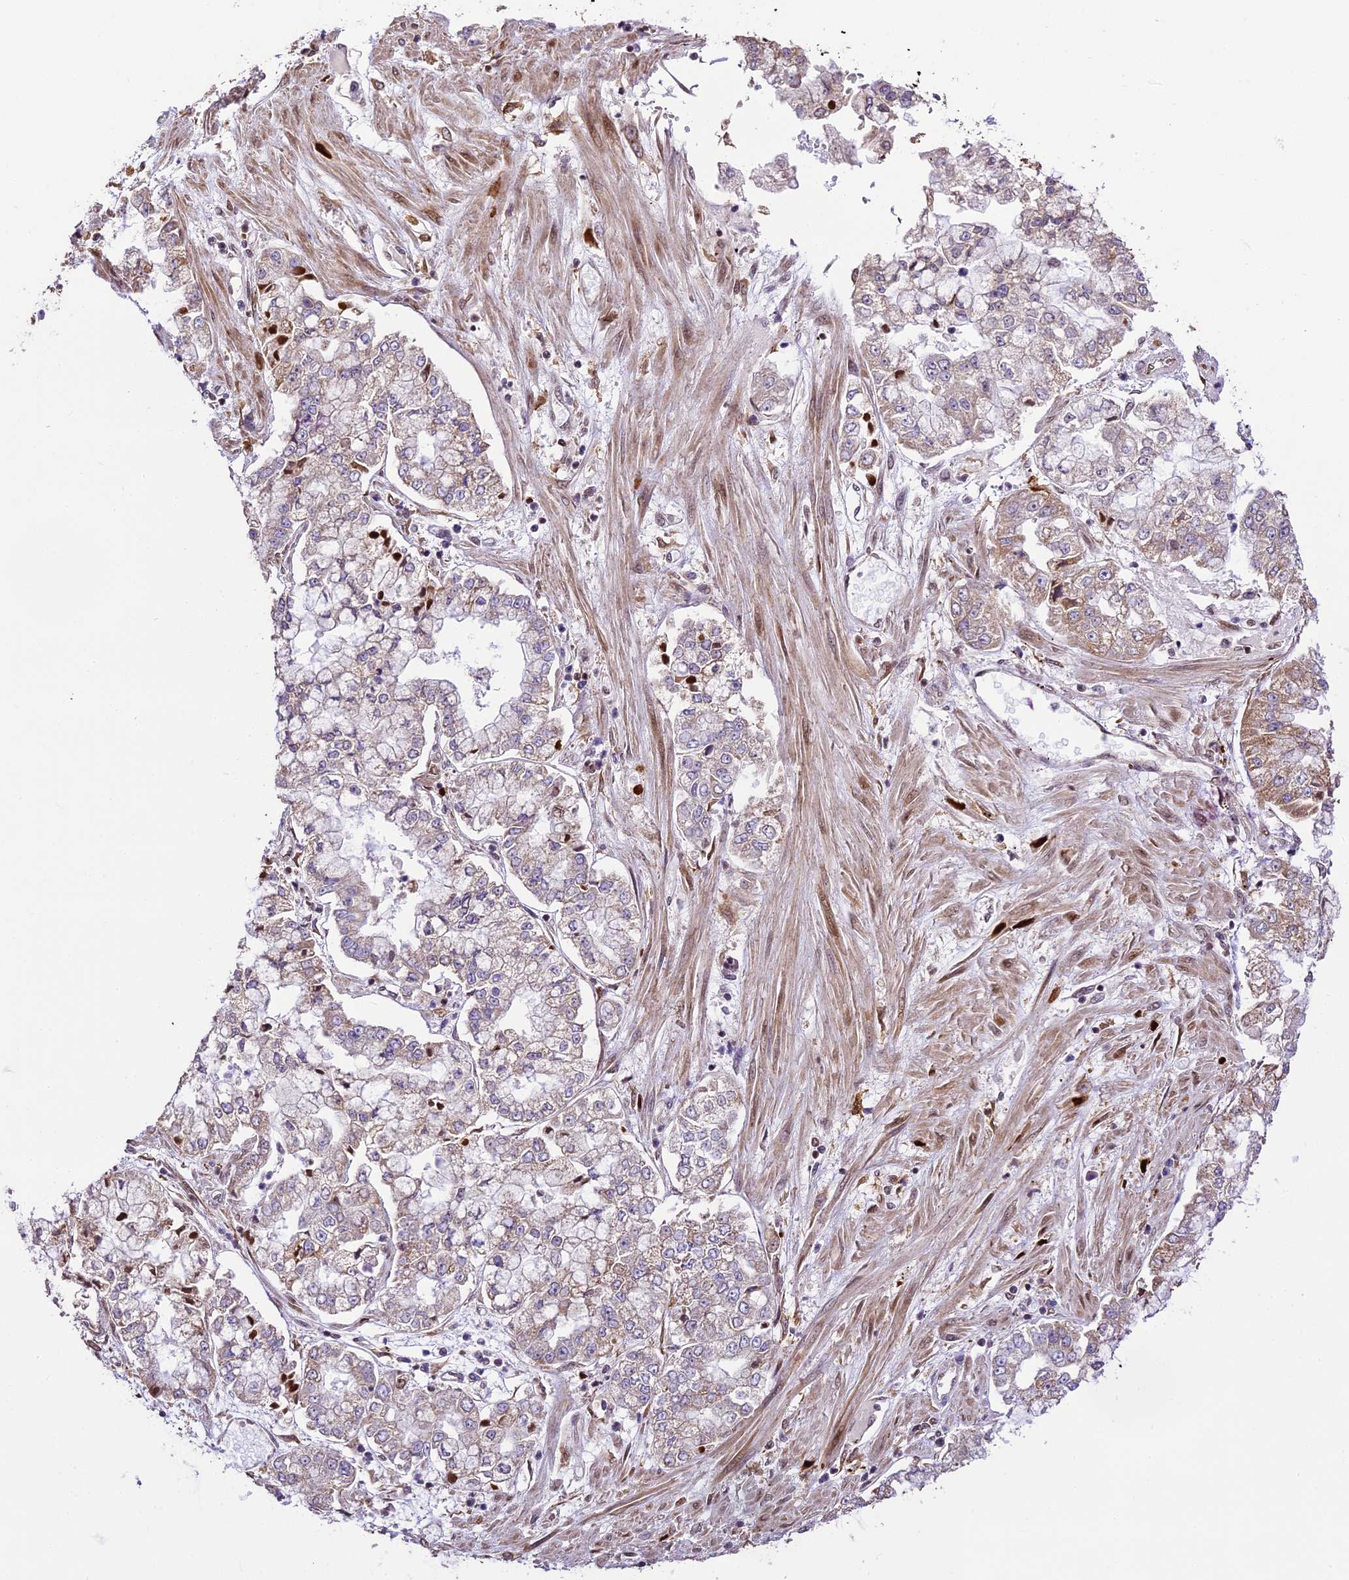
{"staining": {"intensity": "moderate", "quantity": "<25%", "location": "cytoplasmic/membranous"}, "tissue": "stomach cancer", "cell_type": "Tumor cells", "image_type": "cancer", "snomed": [{"axis": "morphology", "description": "Adenocarcinoma, NOS"}, {"axis": "topography", "description": "Stomach"}], "caption": "IHC photomicrograph of neoplastic tissue: human stomach cancer (adenocarcinoma) stained using immunohistochemistry (IHC) displays low levels of moderate protein expression localized specifically in the cytoplasmic/membranous of tumor cells, appearing as a cytoplasmic/membranous brown color.", "gene": "TRIM22", "patient": {"sex": "male", "age": 76}}